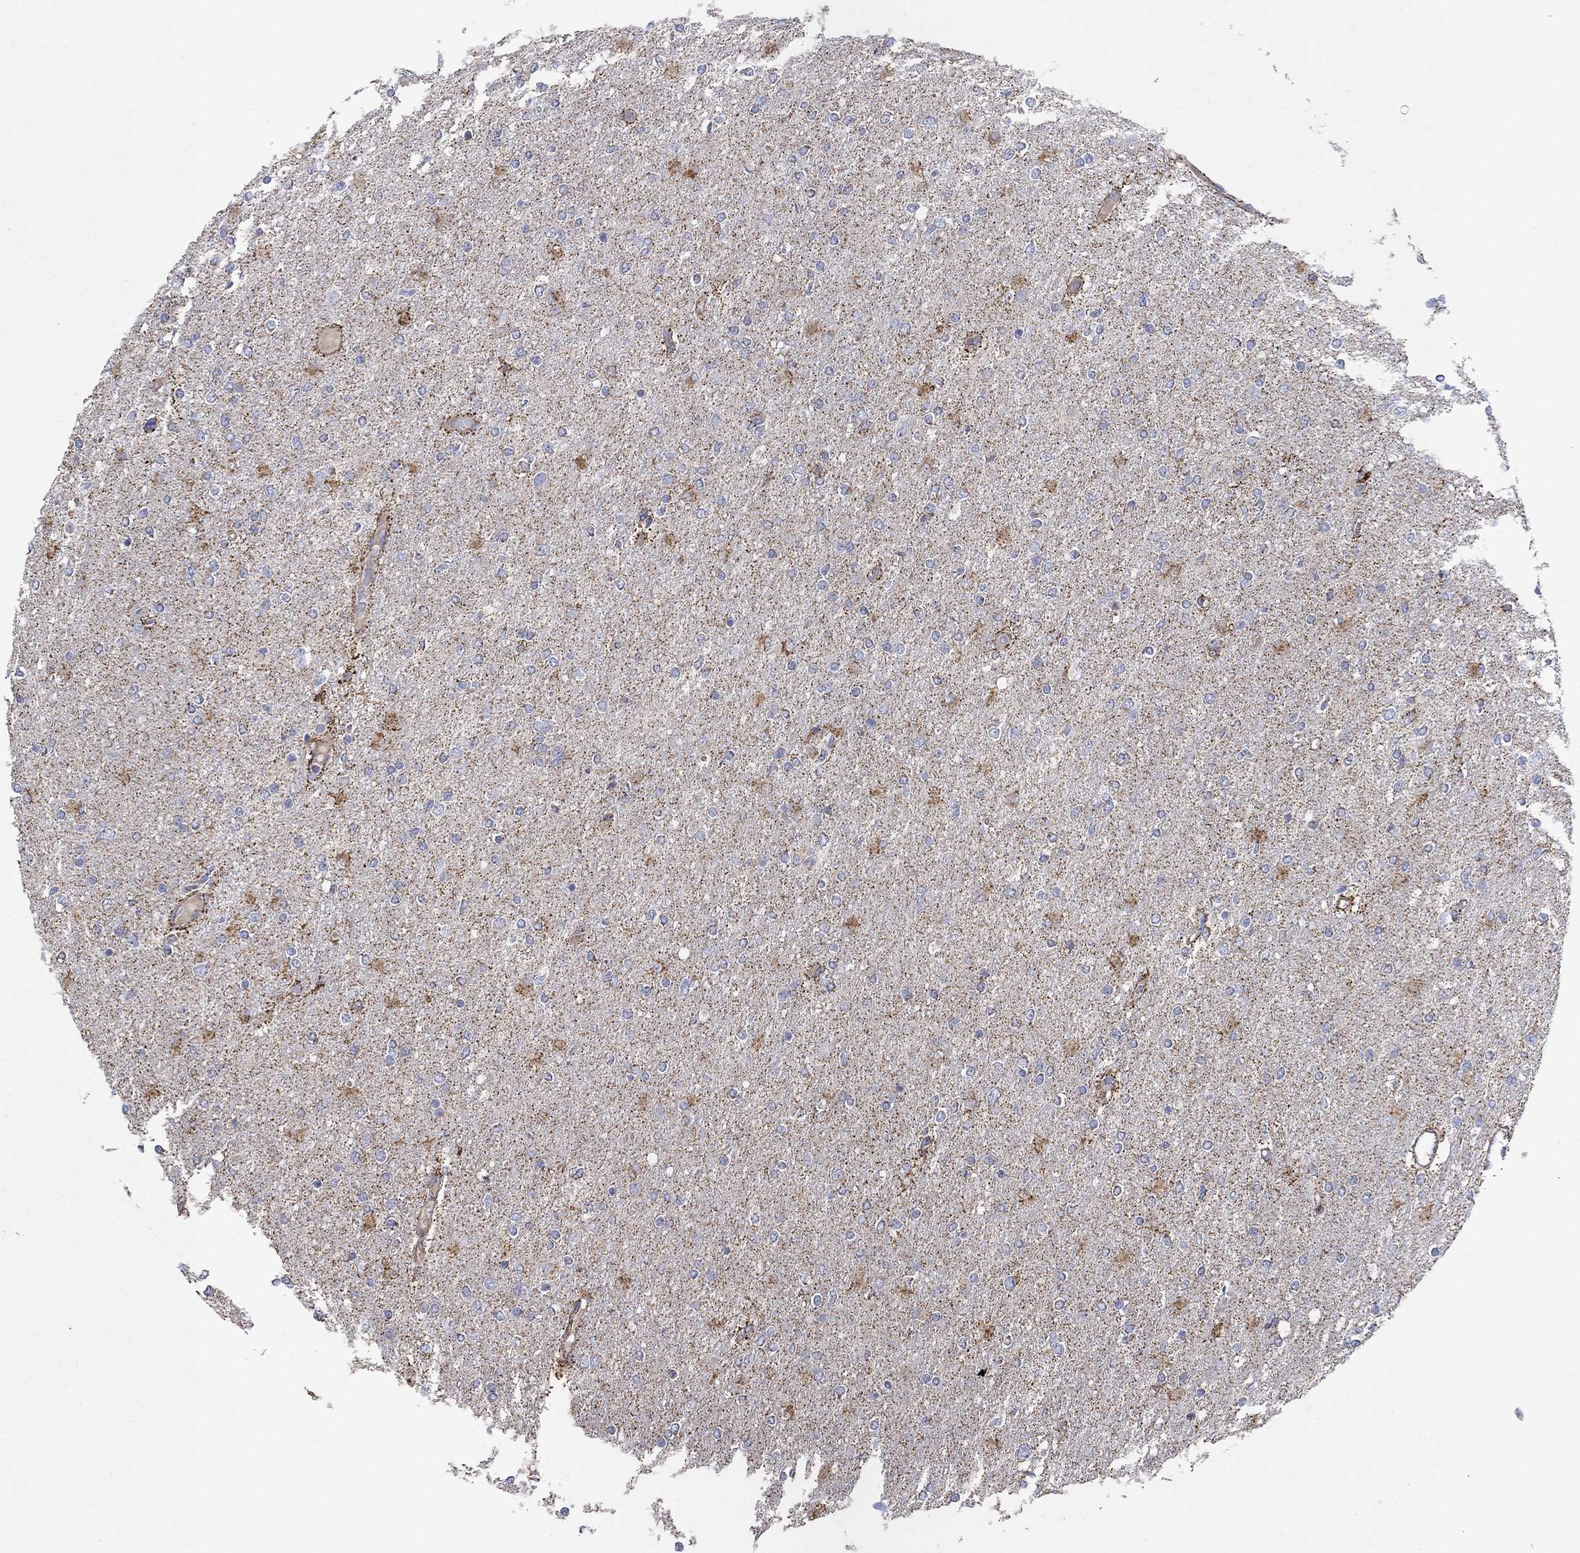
{"staining": {"intensity": "strong", "quantity": "<25%", "location": "cytoplasmic/membranous"}, "tissue": "glioma", "cell_type": "Tumor cells", "image_type": "cancer", "snomed": [{"axis": "morphology", "description": "Glioma, malignant, High grade"}, {"axis": "topography", "description": "Cerebral cortex"}], "caption": "This photomicrograph demonstrates immunohistochemistry (IHC) staining of malignant glioma (high-grade), with medium strong cytoplasmic/membranous expression in about <25% of tumor cells.", "gene": "PNPLA2", "patient": {"sex": "male", "age": 70}}